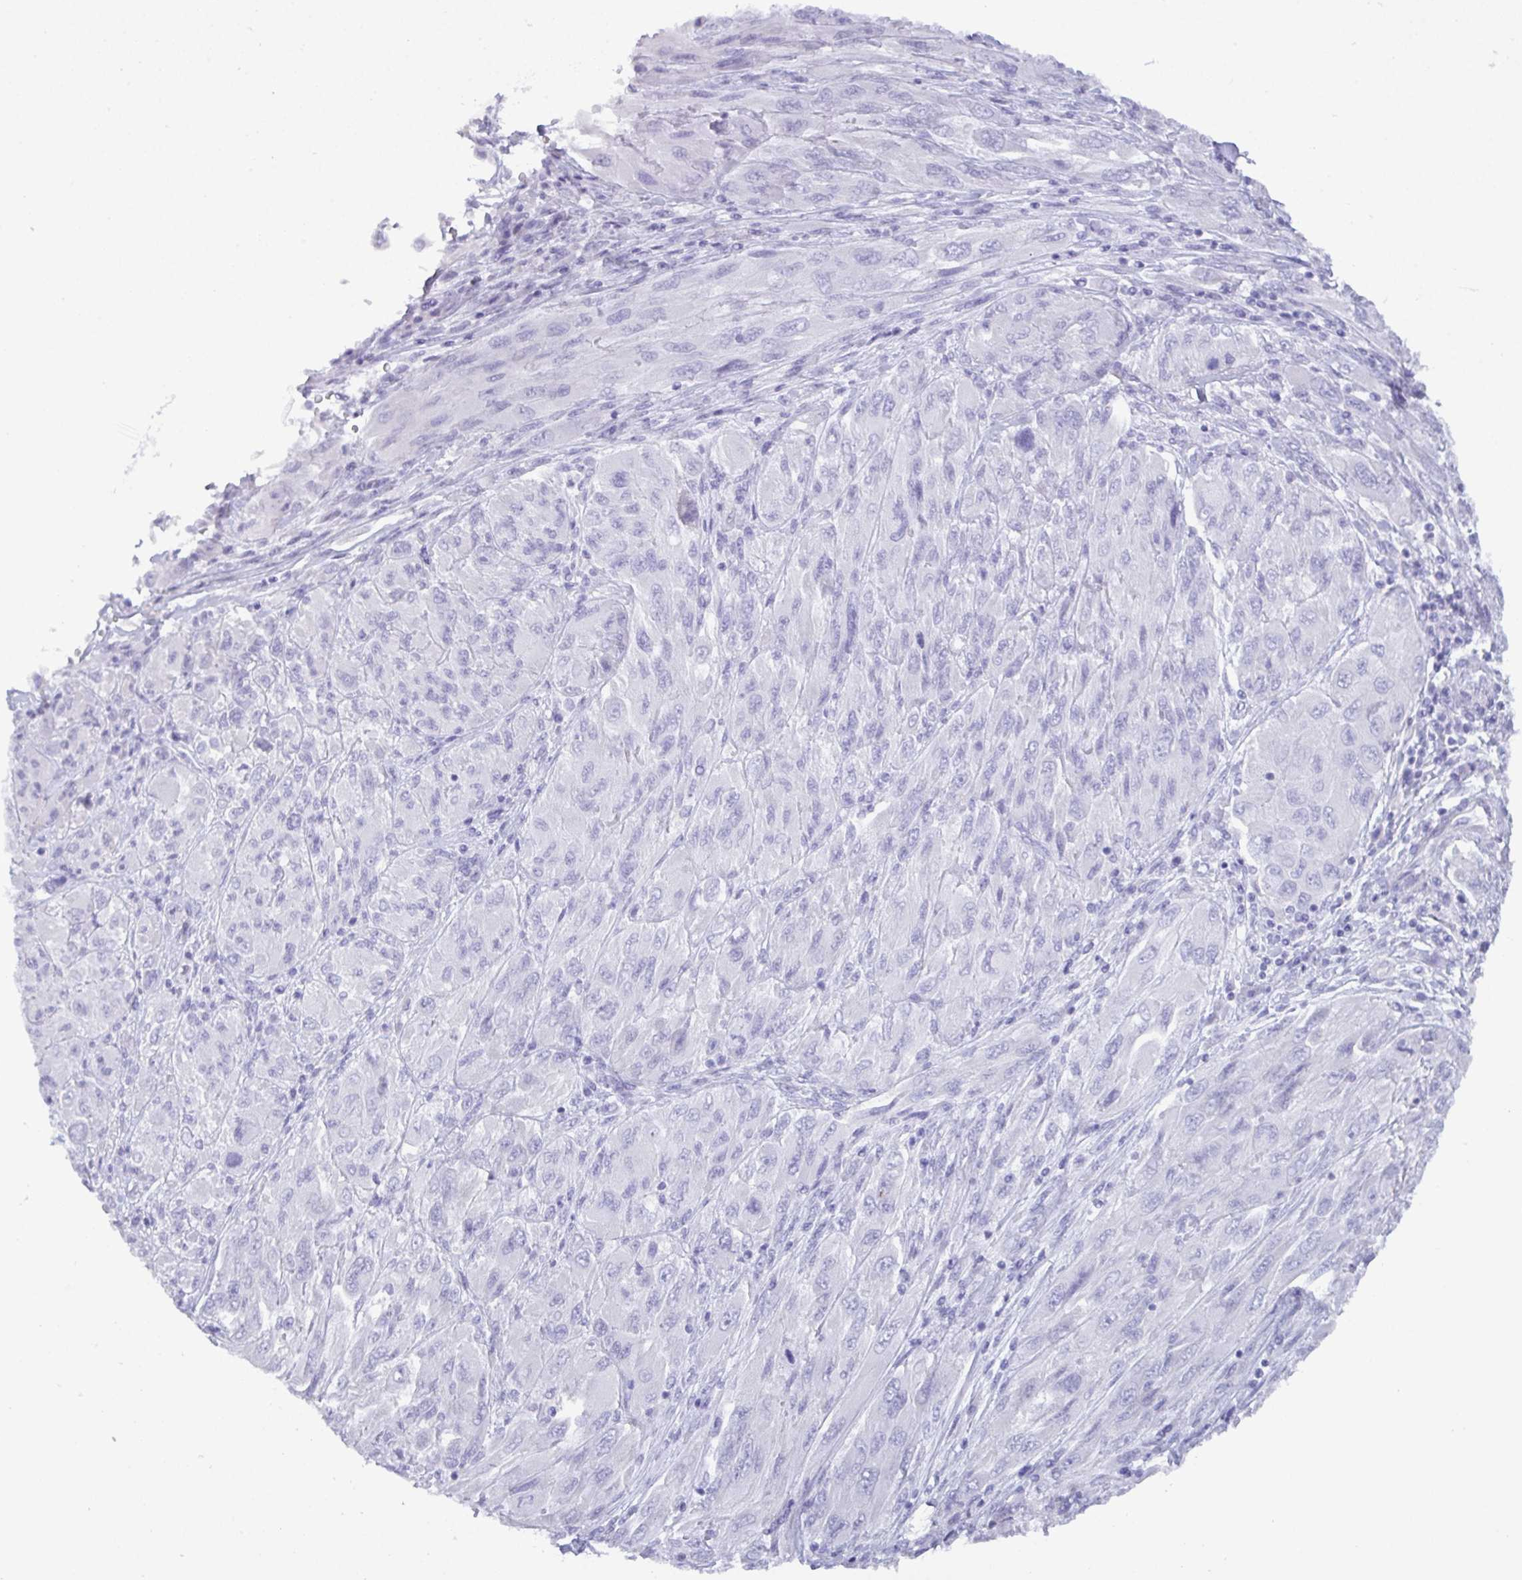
{"staining": {"intensity": "negative", "quantity": "none", "location": "none"}, "tissue": "melanoma", "cell_type": "Tumor cells", "image_type": "cancer", "snomed": [{"axis": "morphology", "description": "Malignant melanoma, NOS"}, {"axis": "topography", "description": "Skin"}], "caption": "Human melanoma stained for a protein using immunohistochemistry (IHC) shows no expression in tumor cells.", "gene": "C4orf33", "patient": {"sex": "female", "age": 91}}